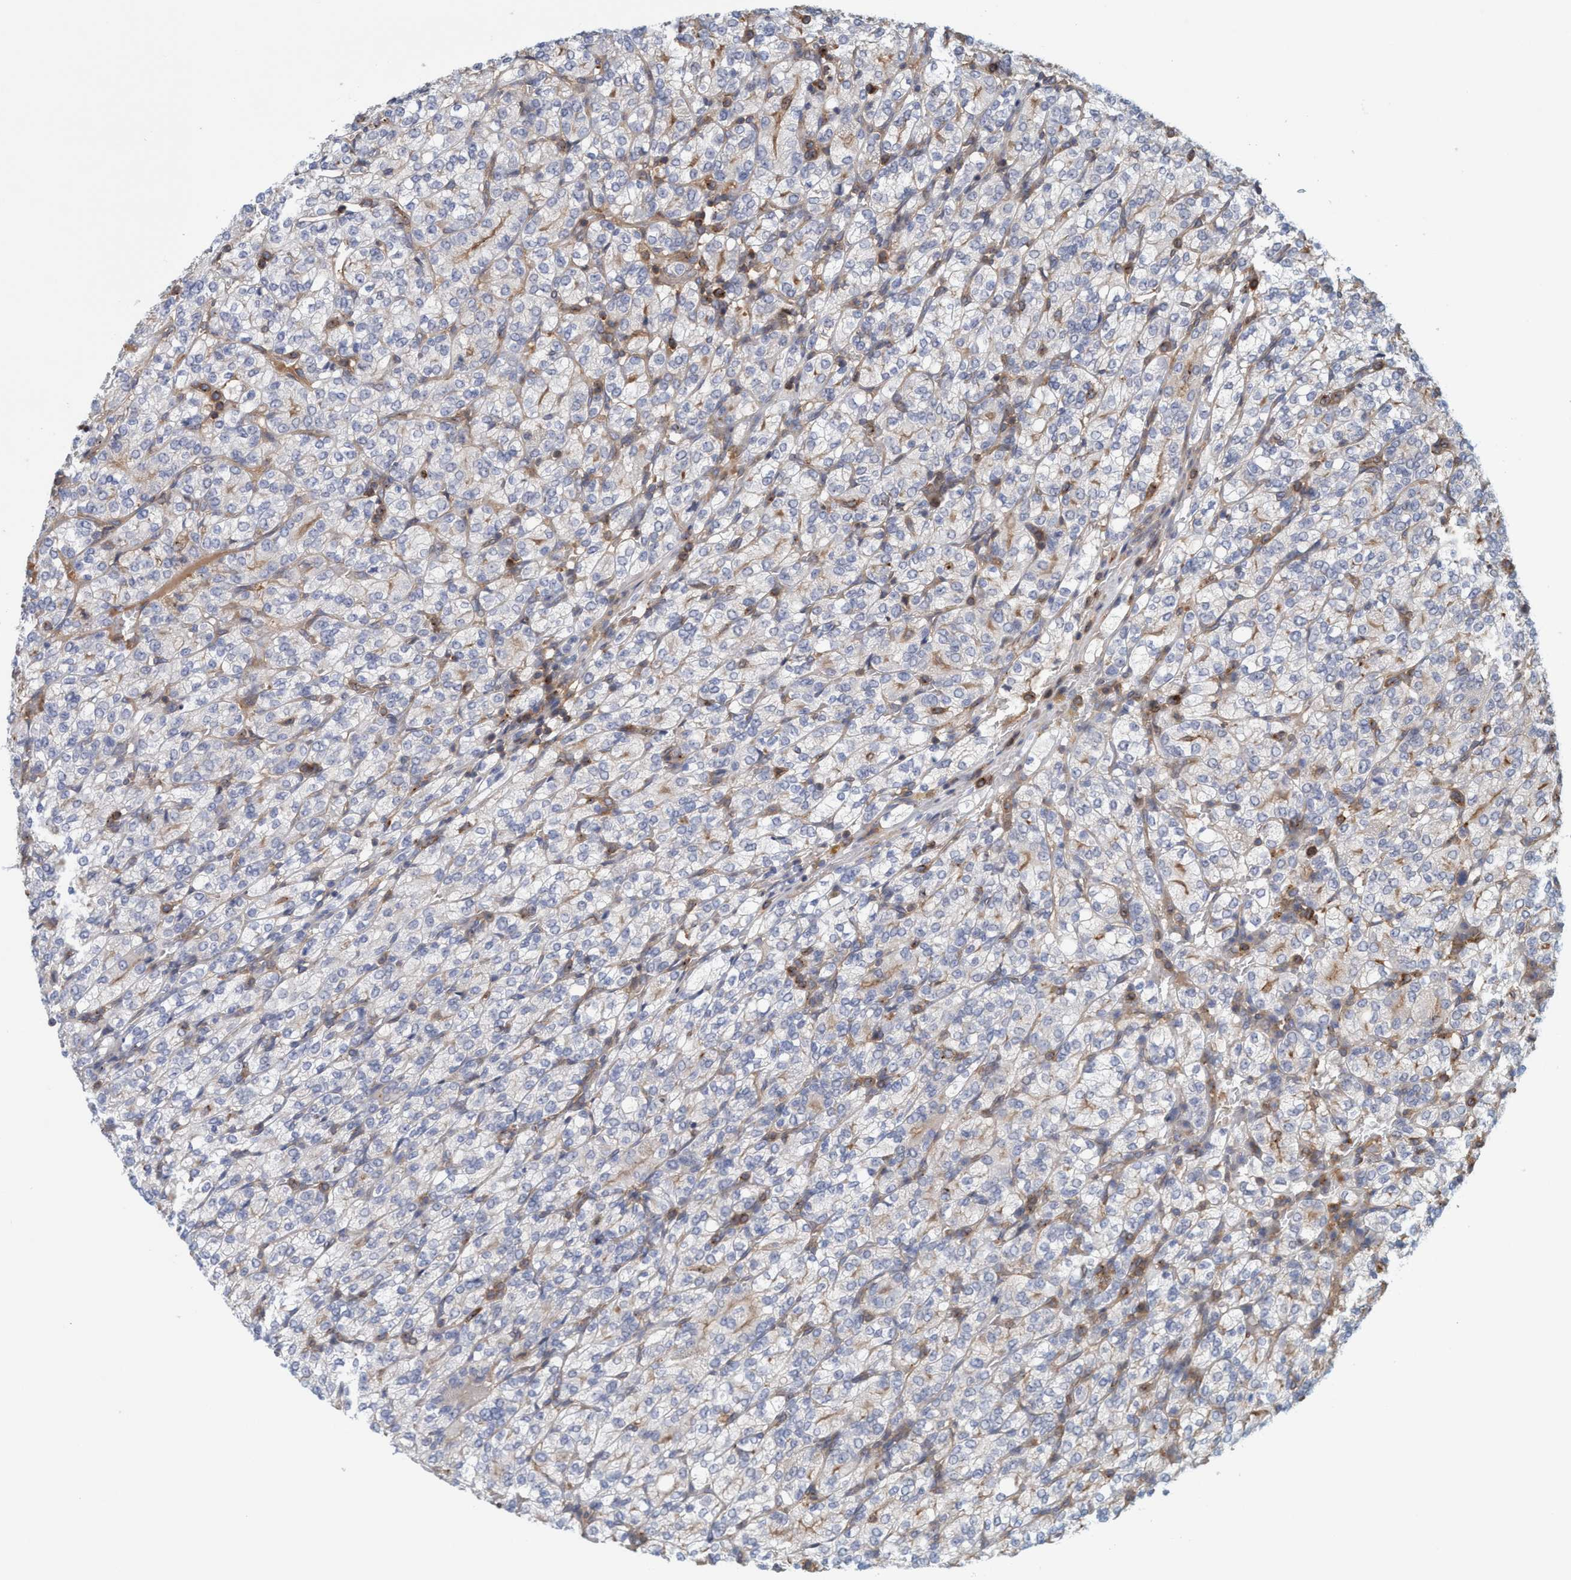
{"staining": {"intensity": "negative", "quantity": "none", "location": "none"}, "tissue": "renal cancer", "cell_type": "Tumor cells", "image_type": "cancer", "snomed": [{"axis": "morphology", "description": "Adenocarcinoma, NOS"}, {"axis": "topography", "description": "Kidney"}], "caption": "Immunohistochemistry (IHC) micrograph of neoplastic tissue: human adenocarcinoma (renal) stained with DAB (3,3'-diaminobenzidine) shows no significant protein positivity in tumor cells.", "gene": "SPECC1", "patient": {"sex": "male", "age": 77}}